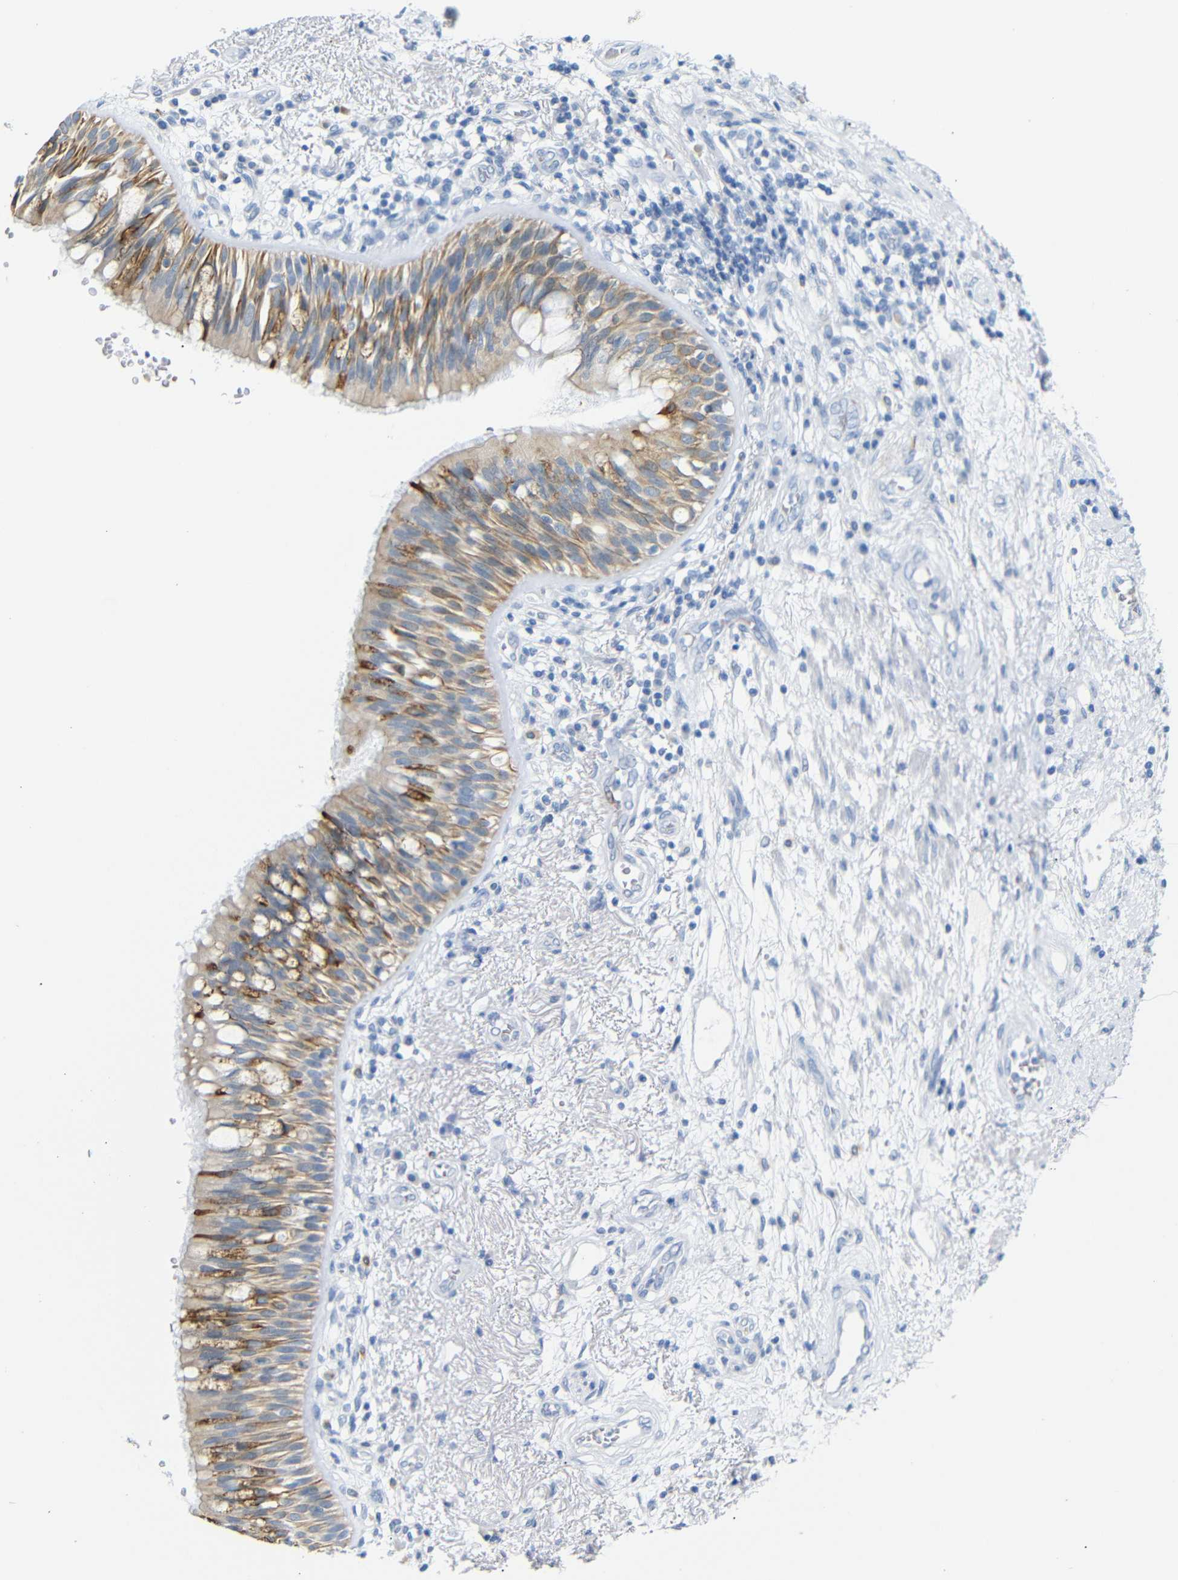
{"staining": {"intensity": "moderate", "quantity": "25%-75%", "location": "cytoplasmic/membranous"}, "tissue": "bronchus", "cell_type": "Respiratory epithelial cells", "image_type": "normal", "snomed": [{"axis": "morphology", "description": "Normal tissue, NOS"}, {"axis": "morphology", "description": "Adenocarcinoma, NOS"}, {"axis": "morphology", "description": "Adenocarcinoma, metastatic, NOS"}, {"axis": "topography", "description": "Lymph node"}, {"axis": "topography", "description": "Bronchus"}, {"axis": "topography", "description": "Lung"}], "caption": "Respiratory epithelial cells show medium levels of moderate cytoplasmic/membranous positivity in approximately 25%-75% of cells in normal bronchus.", "gene": "DYNAP", "patient": {"sex": "female", "age": 54}}